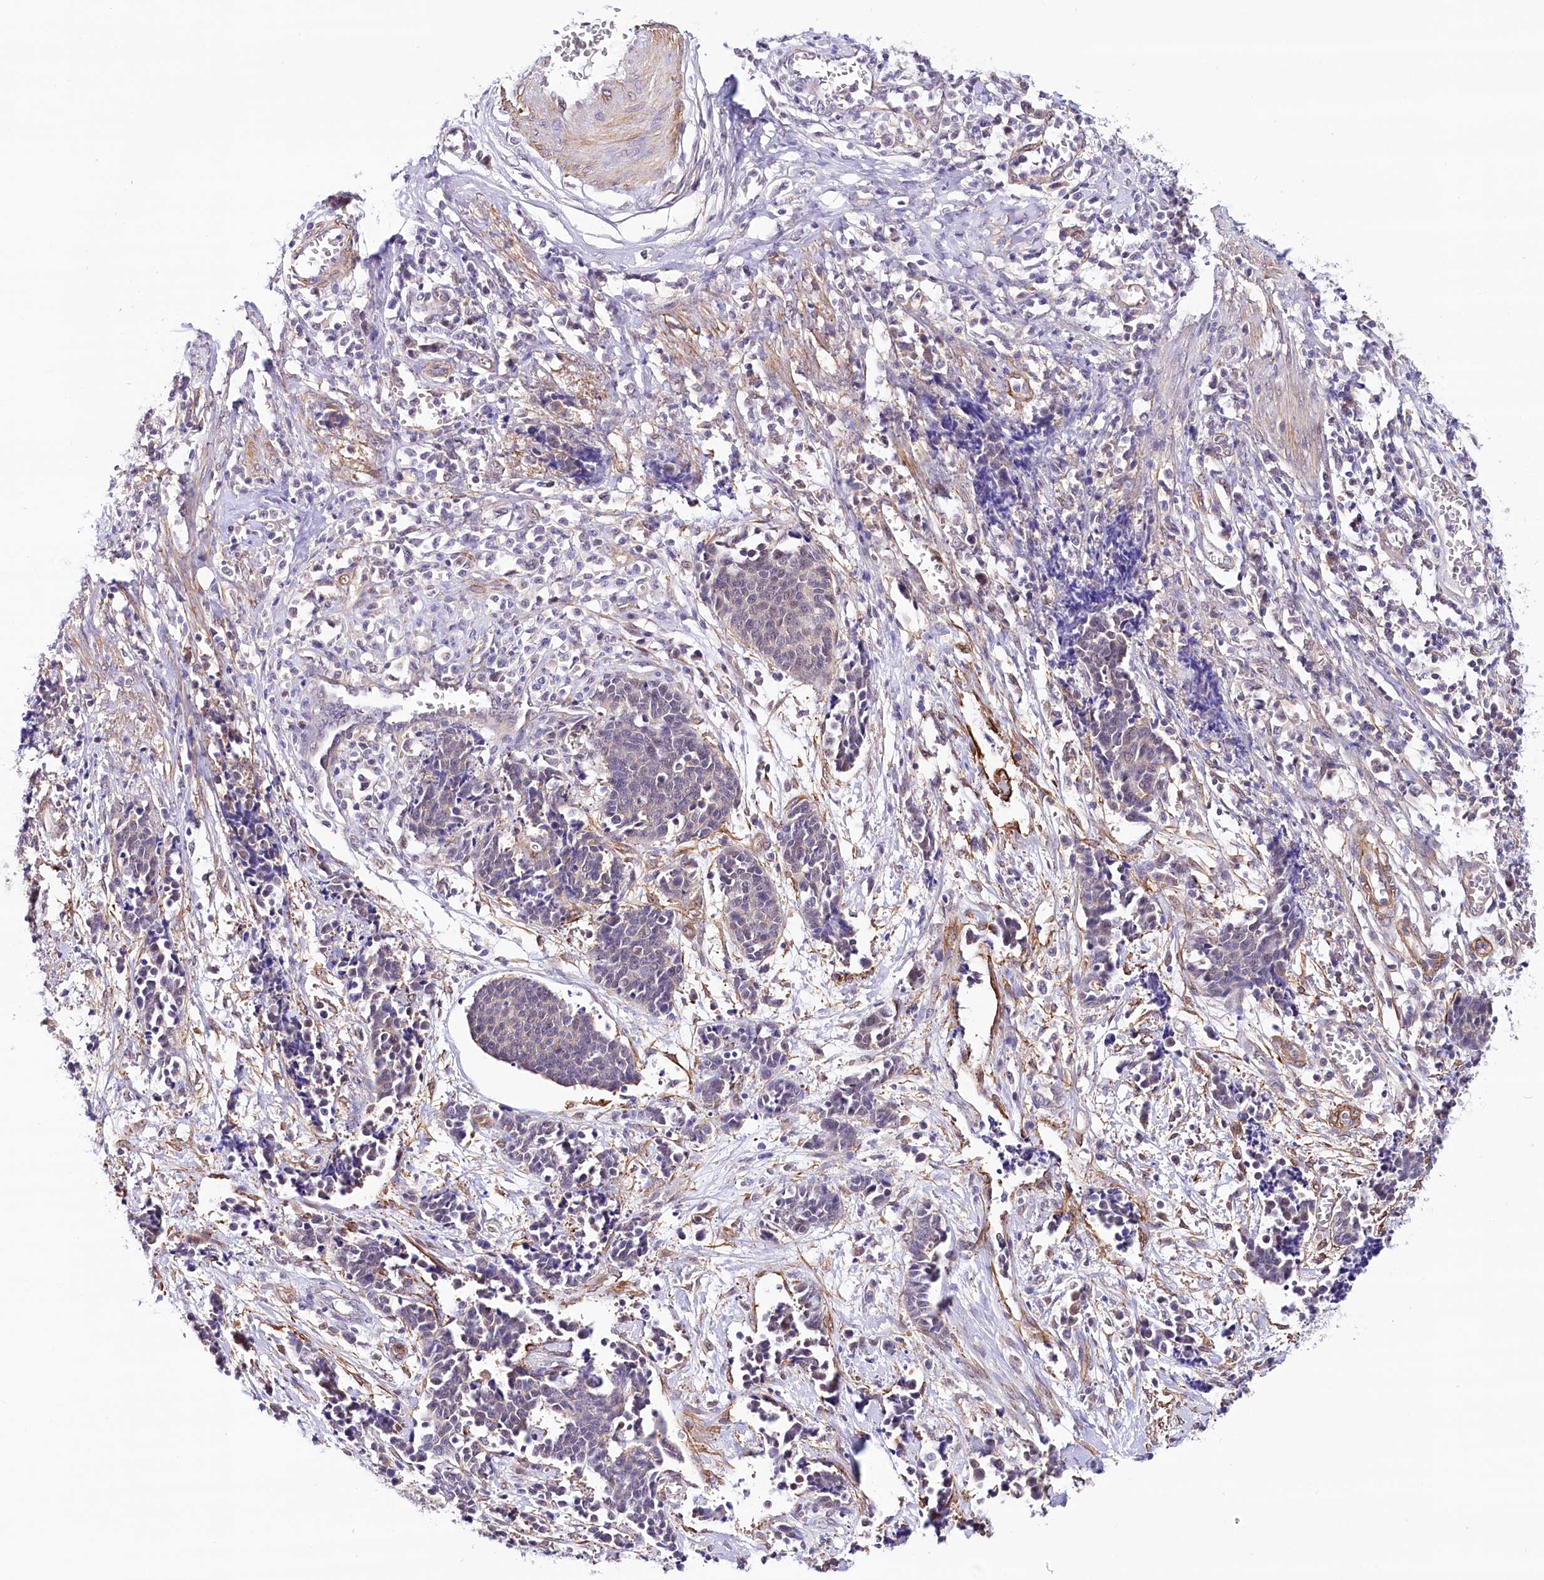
{"staining": {"intensity": "negative", "quantity": "none", "location": "none"}, "tissue": "cervical cancer", "cell_type": "Tumor cells", "image_type": "cancer", "snomed": [{"axis": "morphology", "description": "Squamous cell carcinoma, NOS"}, {"axis": "topography", "description": "Cervix"}], "caption": "DAB (3,3'-diaminobenzidine) immunohistochemical staining of human cervical squamous cell carcinoma exhibits no significant staining in tumor cells.", "gene": "PPP2R5B", "patient": {"sex": "female", "age": 35}}